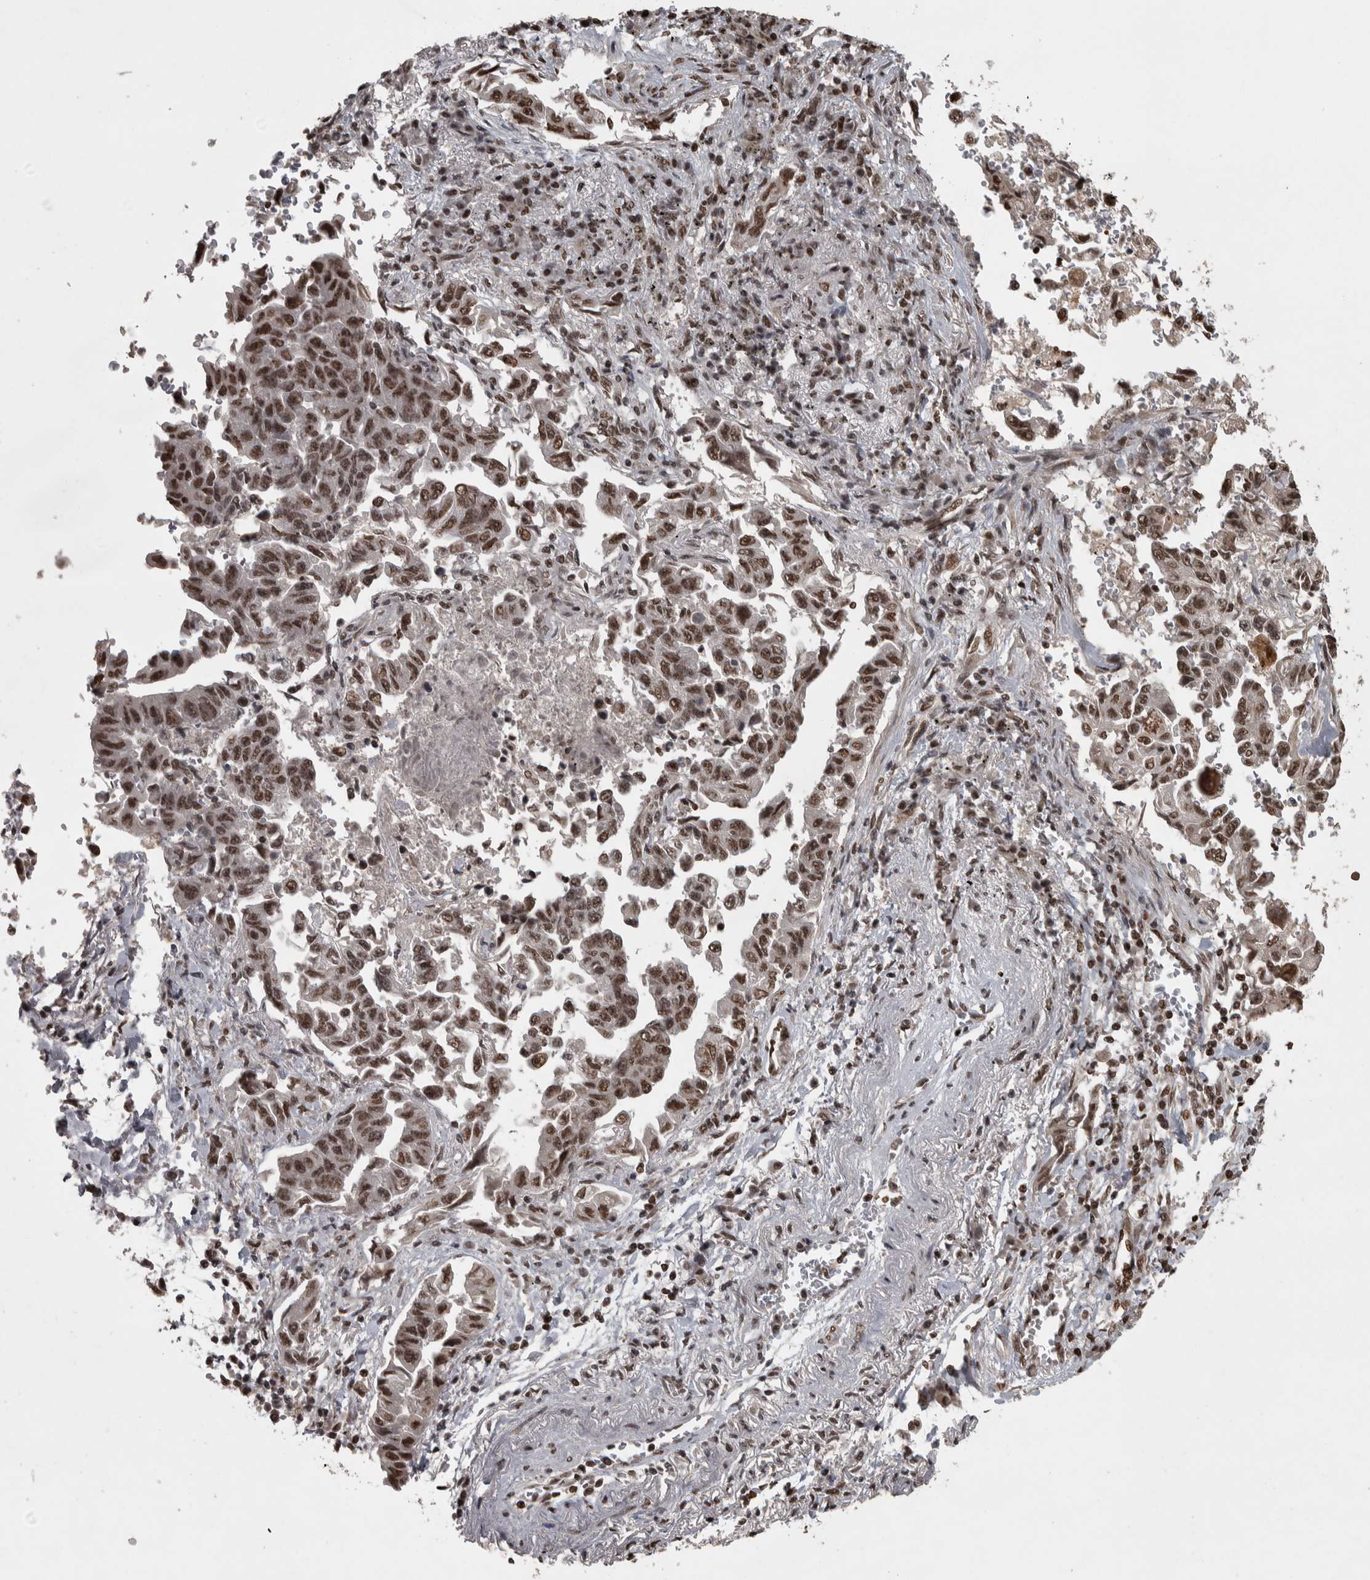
{"staining": {"intensity": "strong", "quantity": ">75%", "location": "nuclear"}, "tissue": "lung cancer", "cell_type": "Tumor cells", "image_type": "cancer", "snomed": [{"axis": "morphology", "description": "Adenocarcinoma, NOS"}, {"axis": "topography", "description": "Lung"}], "caption": "Lung cancer stained with a protein marker reveals strong staining in tumor cells.", "gene": "ZFHX4", "patient": {"sex": "female", "age": 51}}